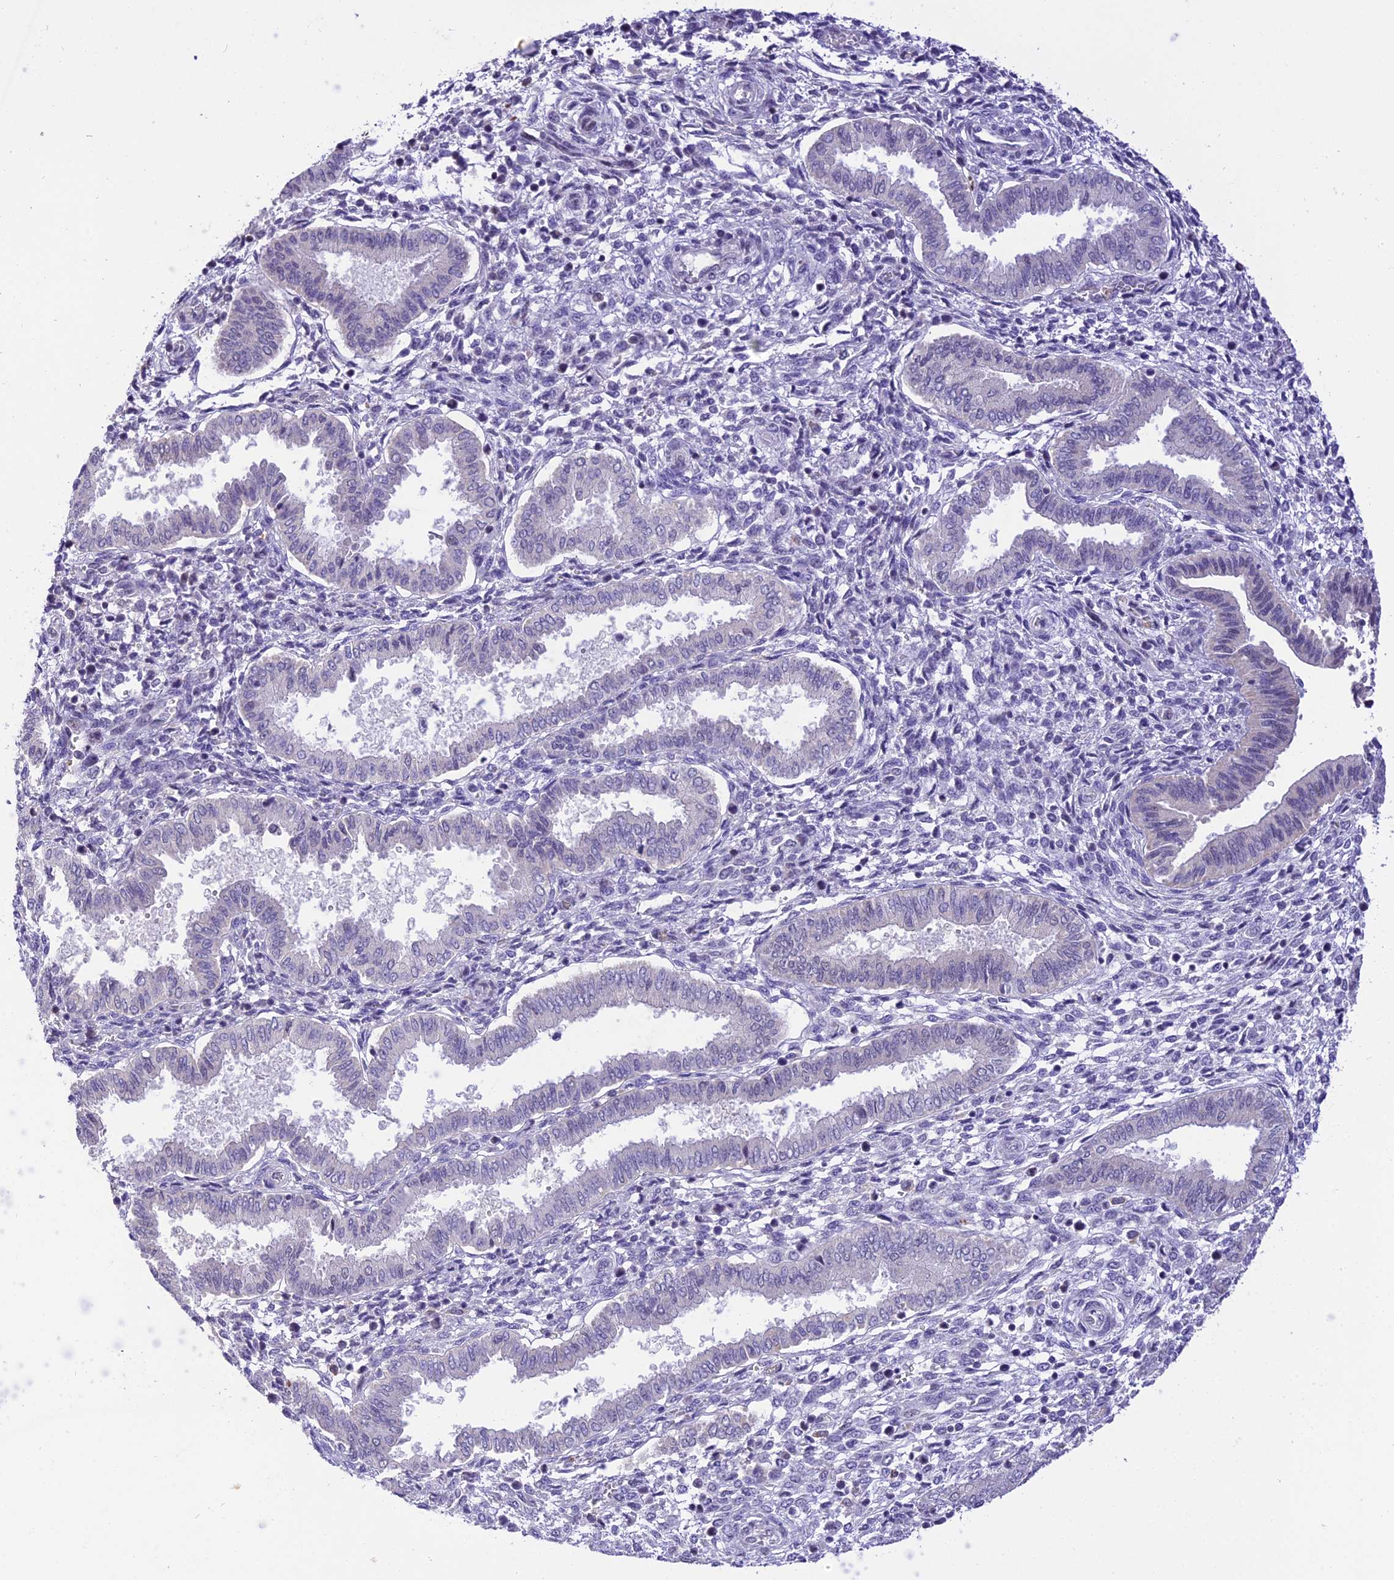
{"staining": {"intensity": "negative", "quantity": "none", "location": "none"}, "tissue": "endometrium", "cell_type": "Cells in endometrial stroma", "image_type": "normal", "snomed": [{"axis": "morphology", "description": "Normal tissue, NOS"}, {"axis": "topography", "description": "Endometrium"}], "caption": "Cells in endometrial stroma are negative for brown protein staining in benign endometrium. Brightfield microscopy of IHC stained with DAB (3,3'-diaminobenzidine) (brown) and hematoxylin (blue), captured at high magnification.", "gene": "AHSP", "patient": {"sex": "female", "age": 24}}